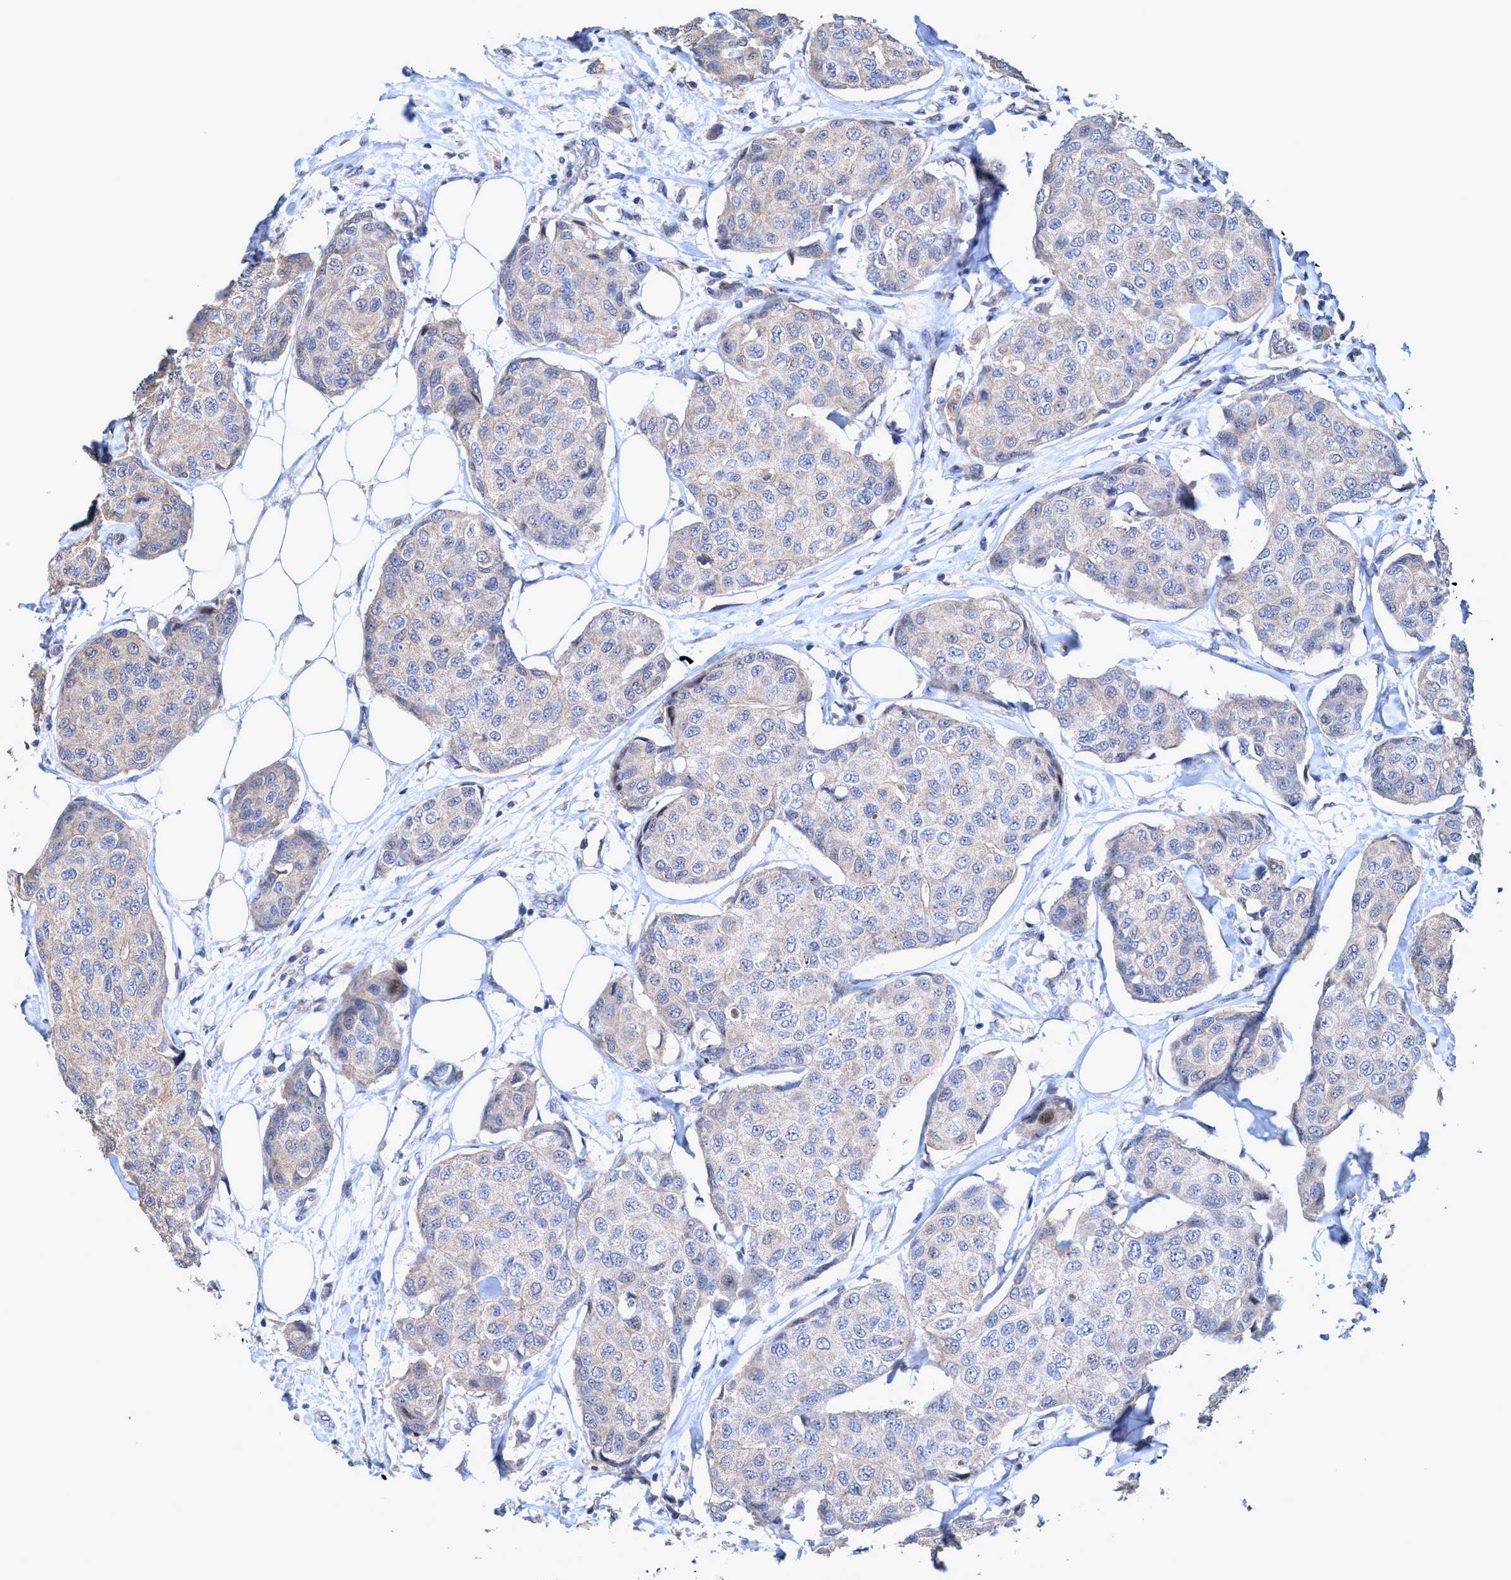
{"staining": {"intensity": "negative", "quantity": "none", "location": "none"}, "tissue": "breast cancer", "cell_type": "Tumor cells", "image_type": "cancer", "snomed": [{"axis": "morphology", "description": "Duct carcinoma"}, {"axis": "topography", "description": "Breast"}], "caption": "Breast invasive ductal carcinoma was stained to show a protein in brown. There is no significant staining in tumor cells.", "gene": "ZNF677", "patient": {"sex": "female", "age": 80}}